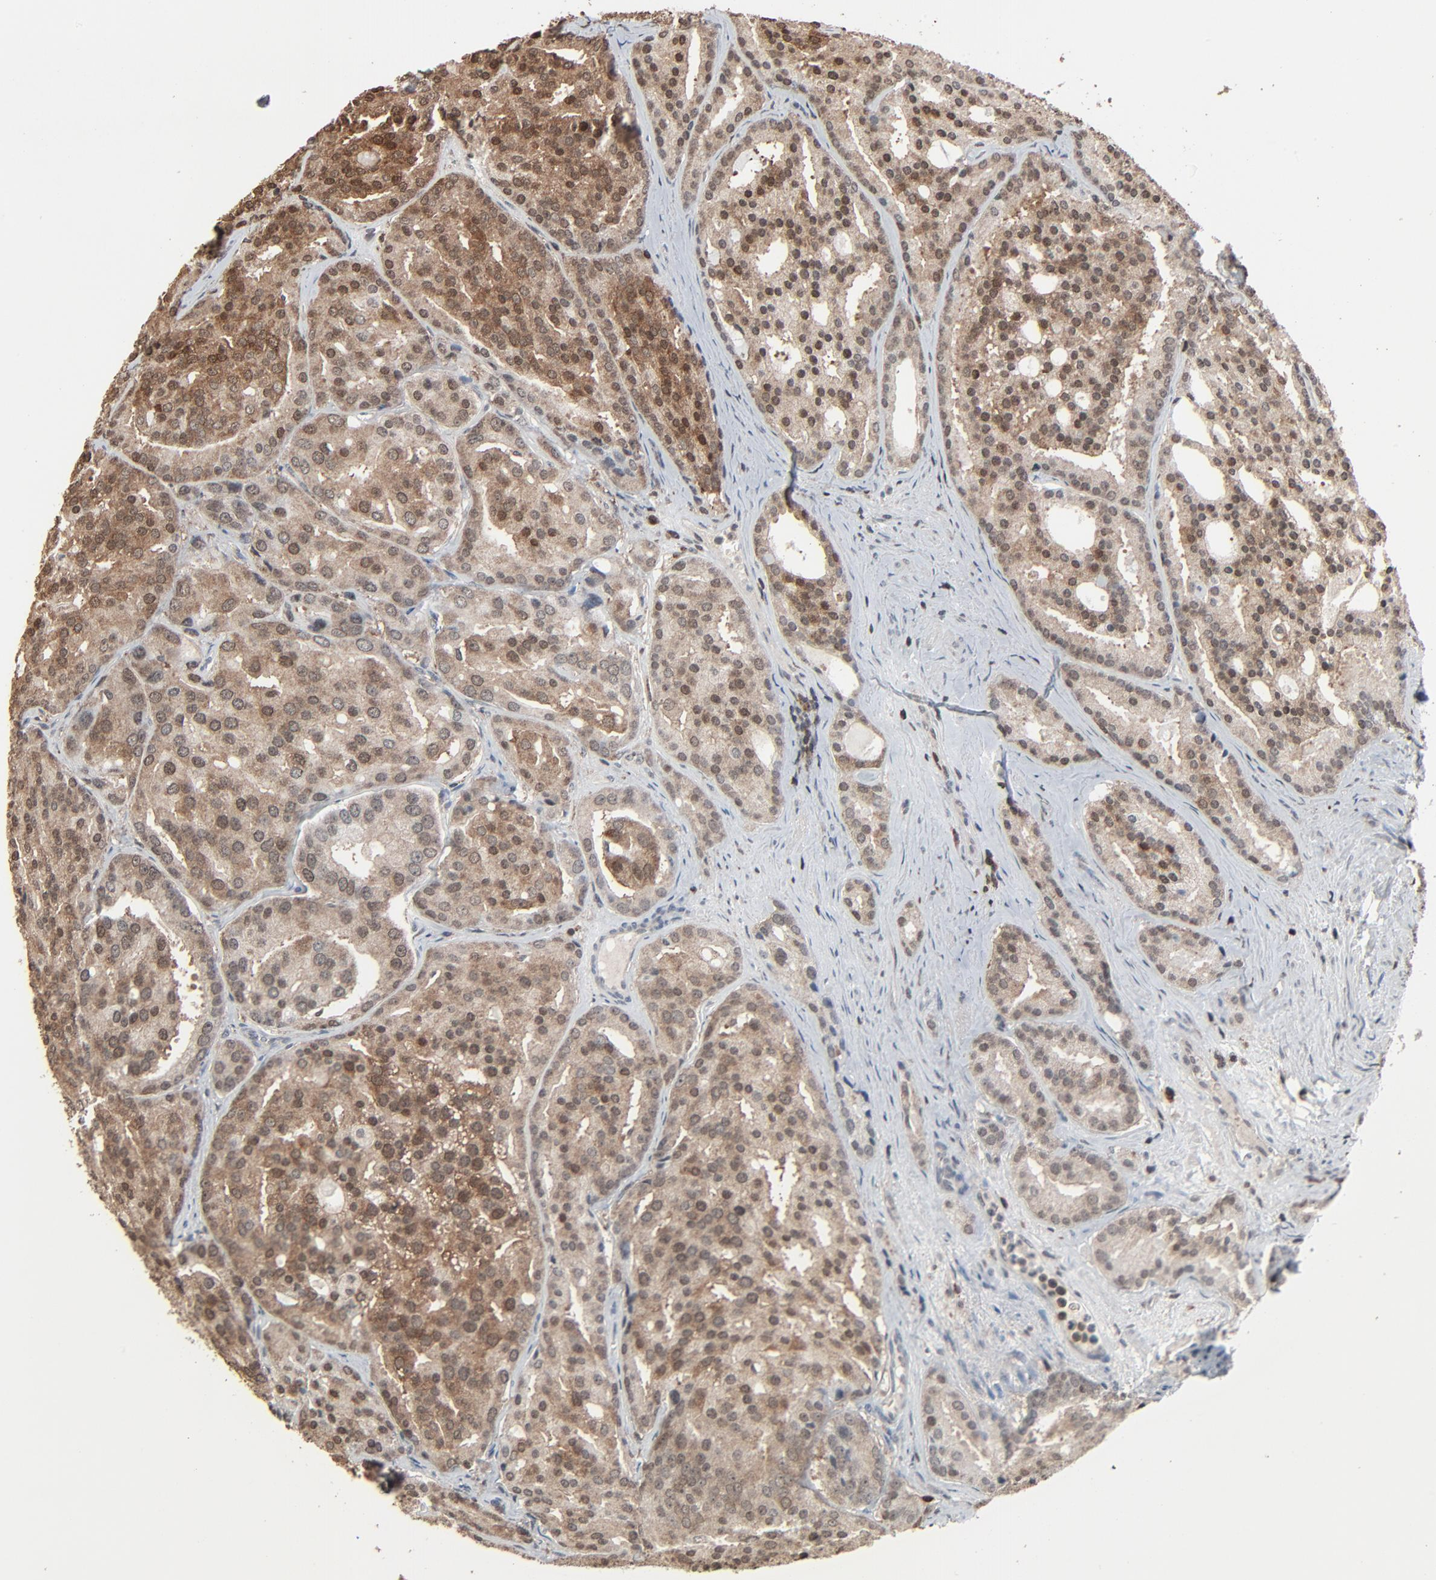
{"staining": {"intensity": "moderate", "quantity": ">75%", "location": "cytoplasmic/membranous,nuclear"}, "tissue": "prostate cancer", "cell_type": "Tumor cells", "image_type": "cancer", "snomed": [{"axis": "morphology", "description": "Adenocarcinoma, High grade"}, {"axis": "topography", "description": "Prostate"}], "caption": "The photomicrograph demonstrates a brown stain indicating the presence of a protein in the cytoplasmic/membranous and nuclear of tumor cells in prostate adenocarcinoma (high-grade).", "gene": "RPS6KA3", "patient": {"sex": "male", "age": 64}}